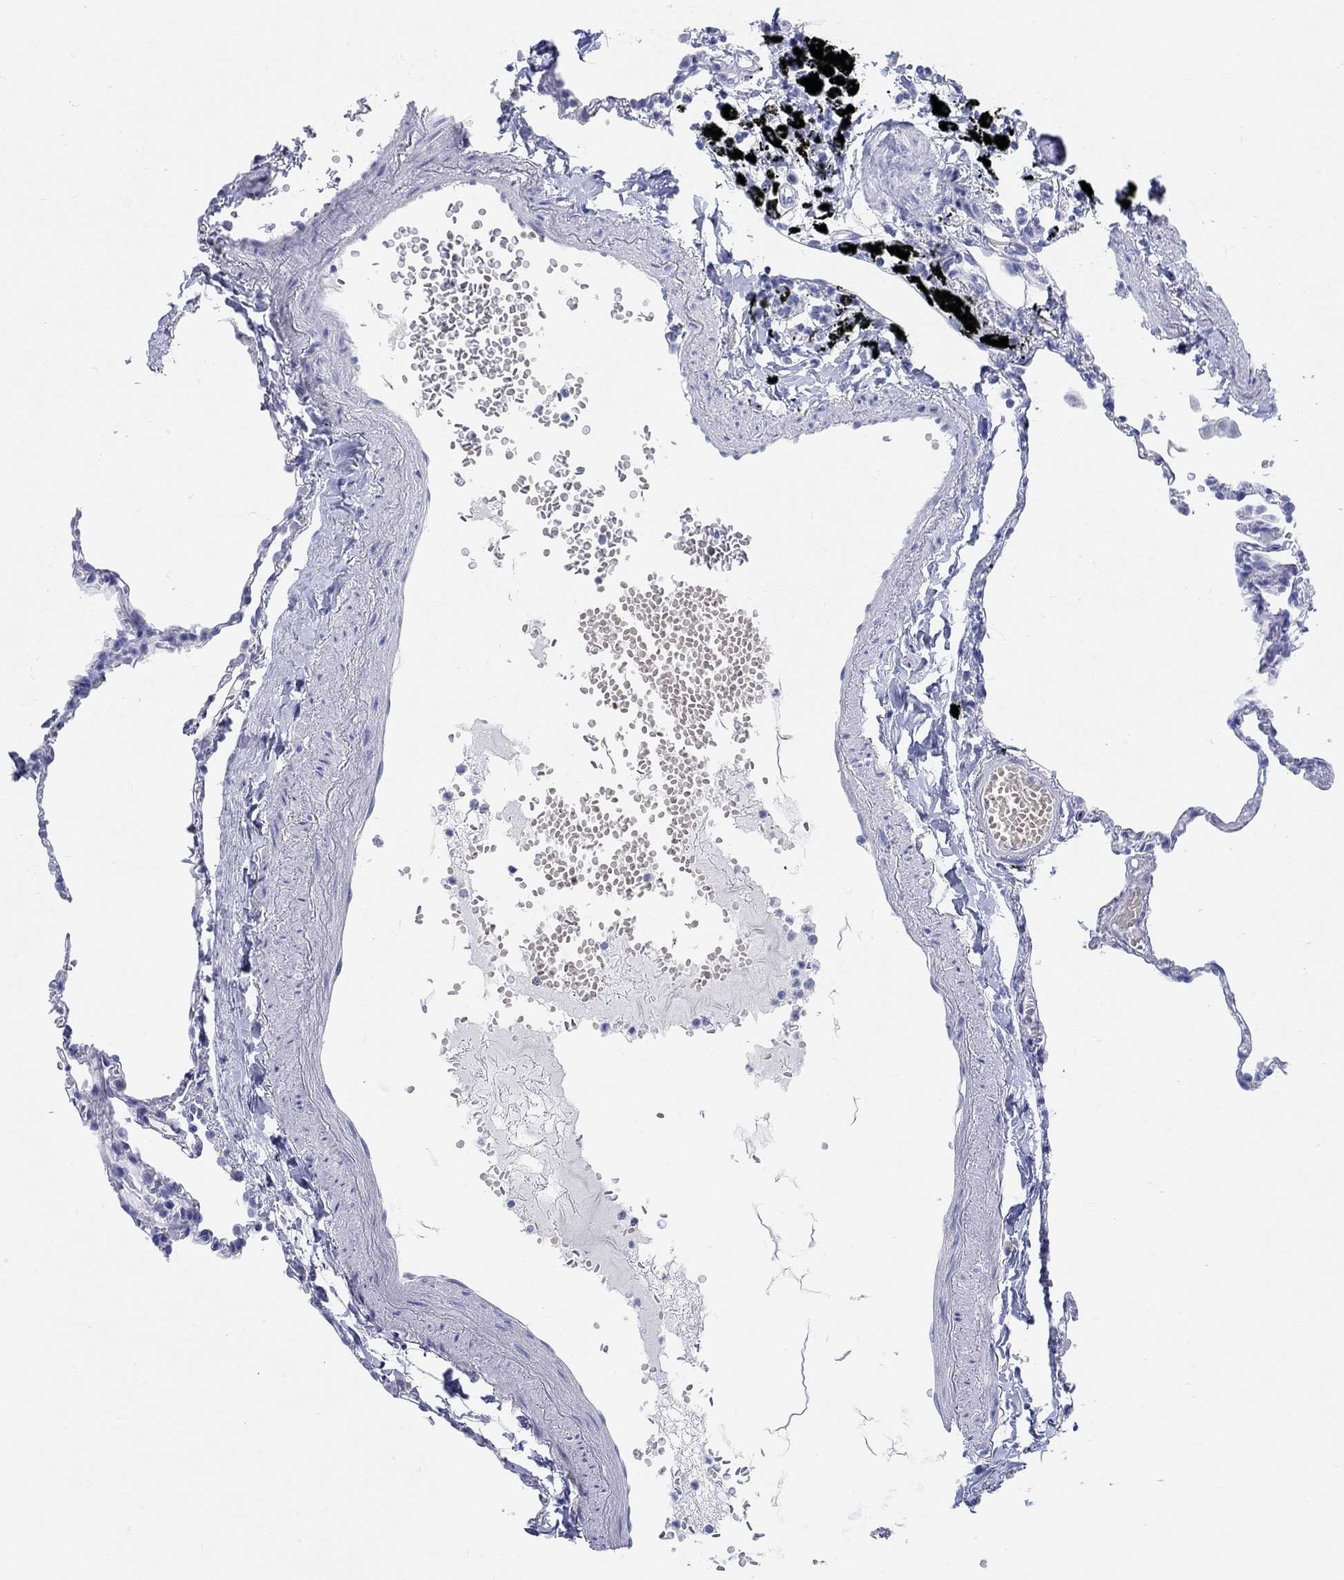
{"staining": {"intensity": "negative", "quantity": "none", "location": "none"}, "tissue": "lung", "cell_type": "Alveolar cells", "image_type": "normal", "snomed": [{"axis": "morphology", "description": "Normal tissue, NOS"}, {"axis": "topography", "description": "Lung"}], "caption": "This is a micrograph of immunohistochemistry (IHC) staining of normal lung, which shows no positivity in alveolar cells. The staining was performed using DAB (3,3'-diaminobenzidine) to visualize the protein expression in brown, while the nuclei were stained in blue with hematoxylin (Magnification: 20x).", "gene": "GRIA3", "patient": {"sex": "male", "age": 78}}